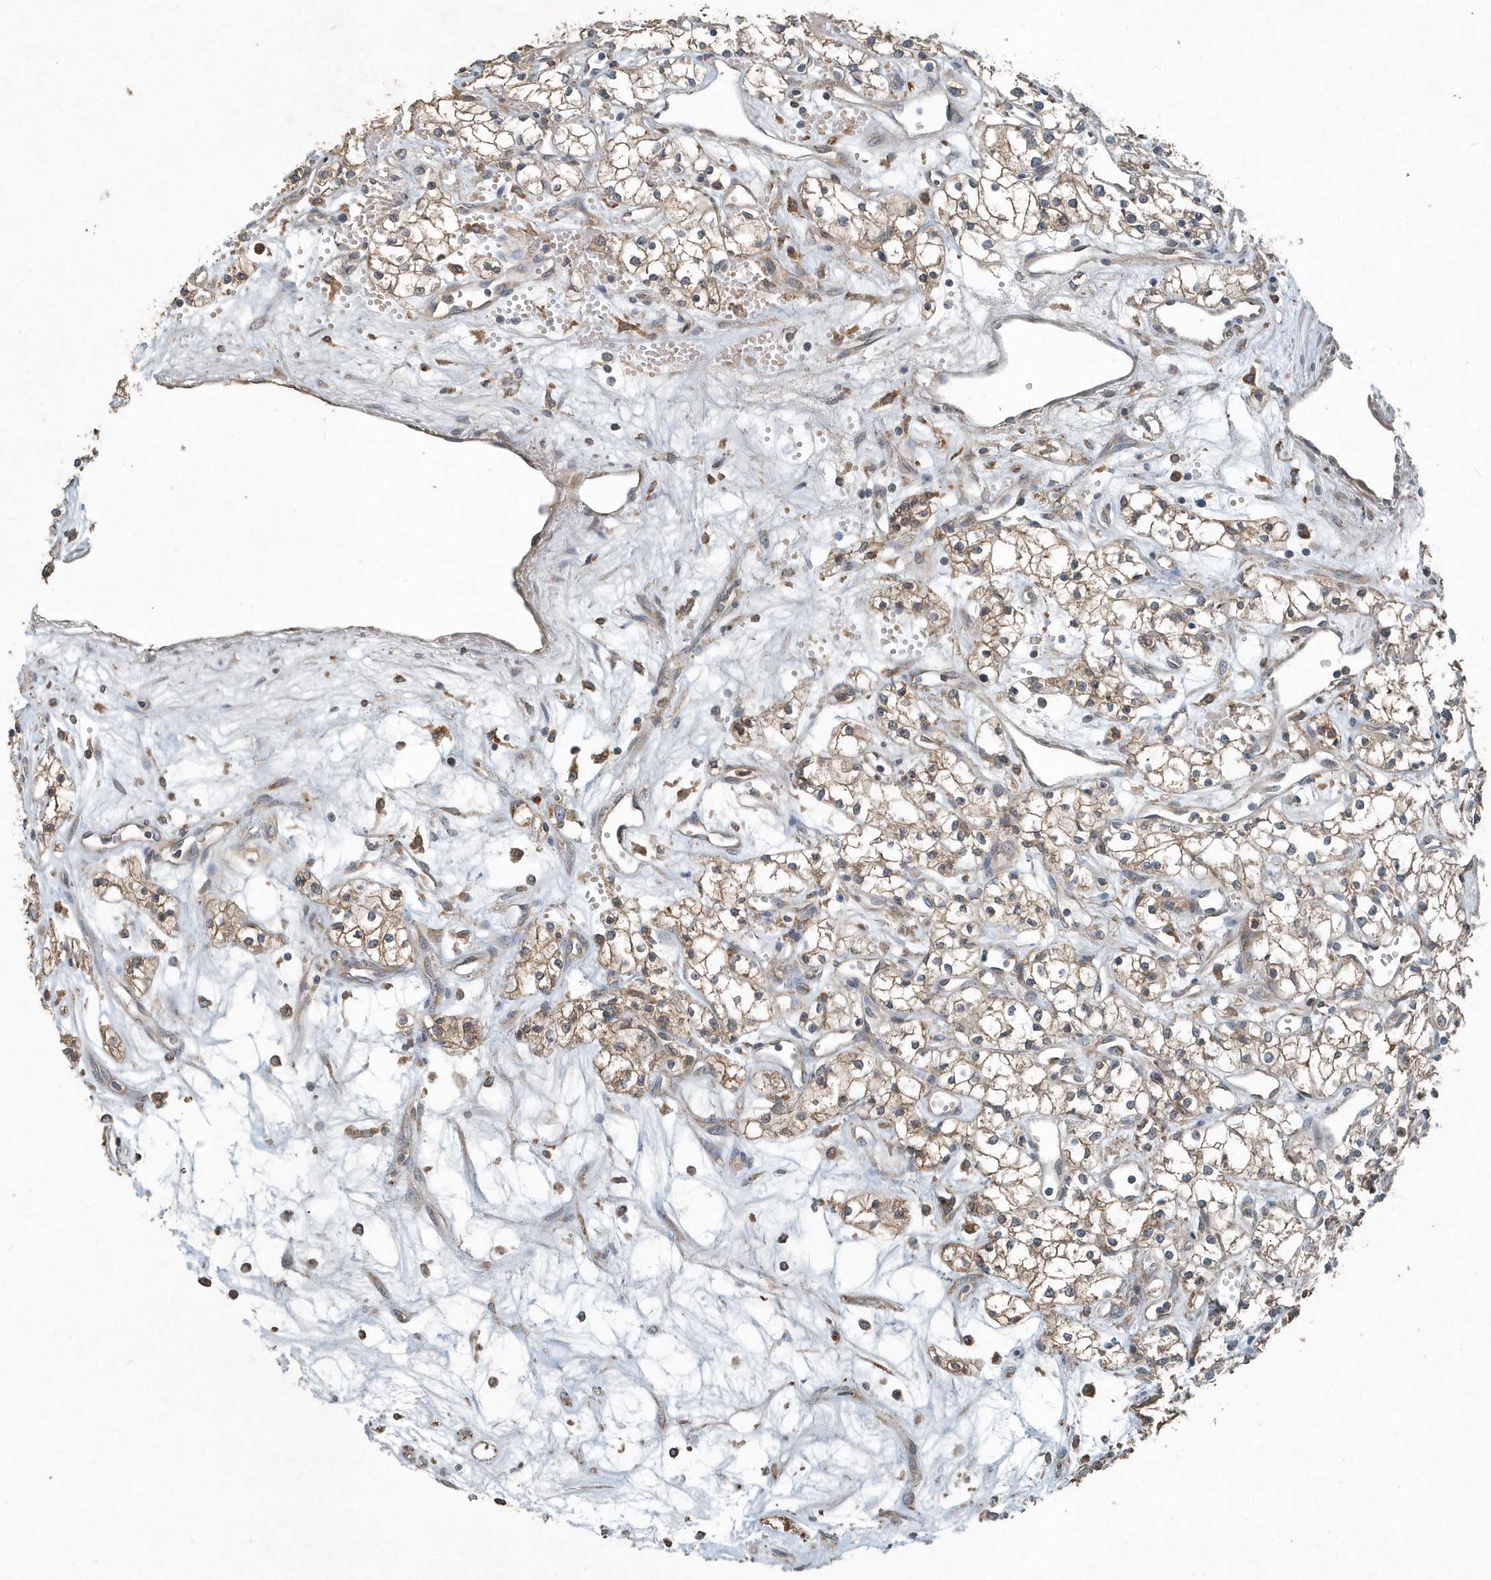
{"staining": {"intensity": "moderate", "quantity": ">75%", "location": "cytoplasmic/membranous"}, "tissue": "renal cancer", "cell_type": "Tumor cells", "image_type": "cancer", "snomed": [{"axis": "morphology", "description": "Adenocarcinoma, NOS"}, {"axis": "topography", "description": "Kidney"}], "caption": "Protein positivity by IHC displays moderate cytoplasmic/membranous expression in approximately >75% of tumor cells in renal adenocarcinoma.", "gene": "SCFD2", "patient": {"sex": "male", "age": 59}}